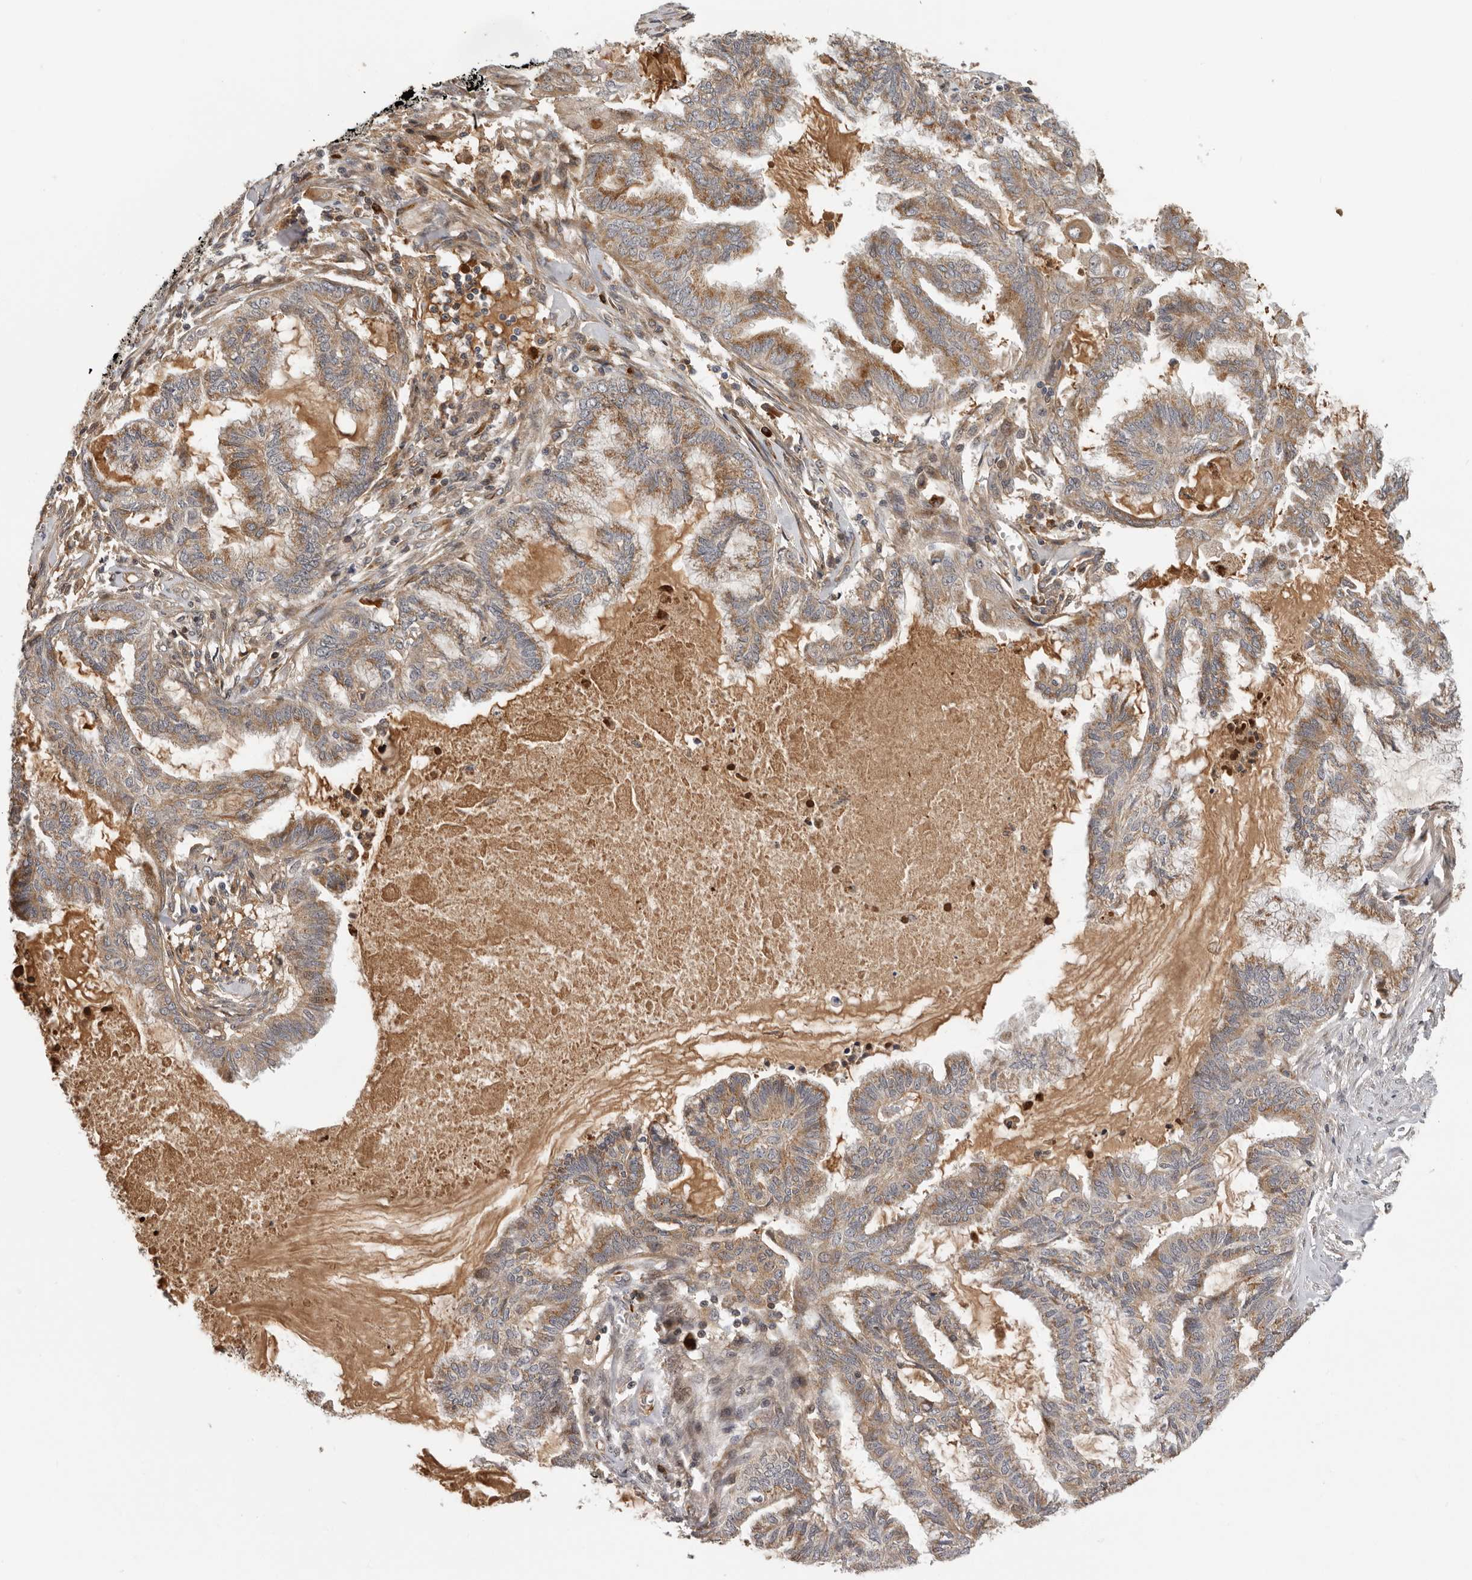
{"staining": {"intensity": "moderate", "quantity": ">75%", "location": "cytoplasmic/membranous"}, "tissue": "endometrial cancer", "cell_type": "Tumor cells", "image_type": "cancer", "snomed": [{"axis": "morphology", "description": "Adenocarcinoma, NOS"}, {"axis": "topography", "description": "Endometrium"}], "caption": "Human endometrial cancer (adenocarcinoma) stained with a protein marker demonstrates moderate staining in tumor cells.", "gene": "RNF157", "patient": {"sex": "female", "age": 86}}